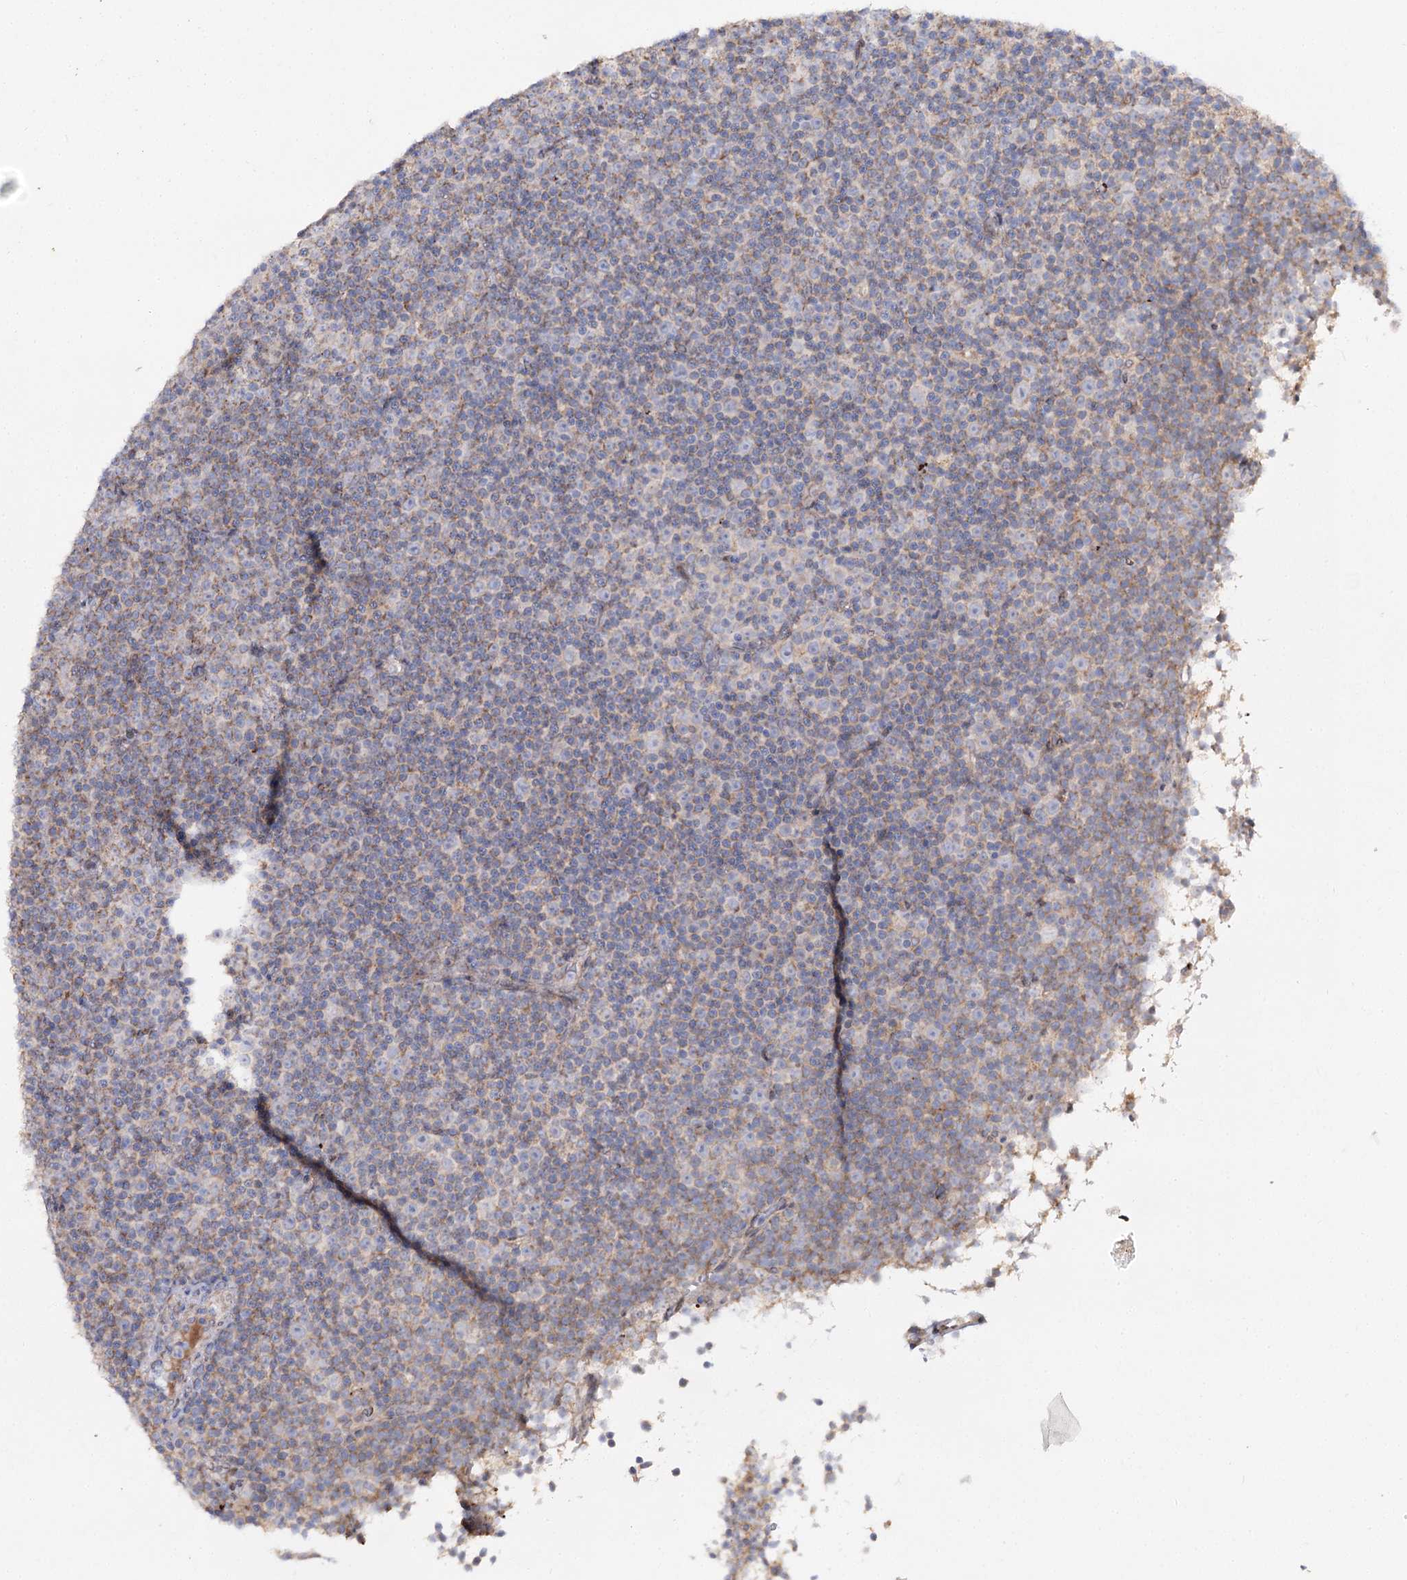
{"staining": {"intensity": "weak", "quantity": "25%-75%", "location": "cytoplasmic/membranous"}, "tissue": "lymphoma", "cell_type": "Tumor cells", "image_type": "cancer", "snomed": [{"axis": "morphology", "description": "Malignant lymphoma, non-Hodgkin's type, Low grade"}, {"axis": "topography", "description": "Lymph node"}], "caption": "This photomicrograph reveals IHC staining of lymphoma, with low weak cytoplasmic/membranous staining in about 25%-75% of tumor cells.", "gene": "C11orf80", "patient": {"sex": "female", "age": 67}}